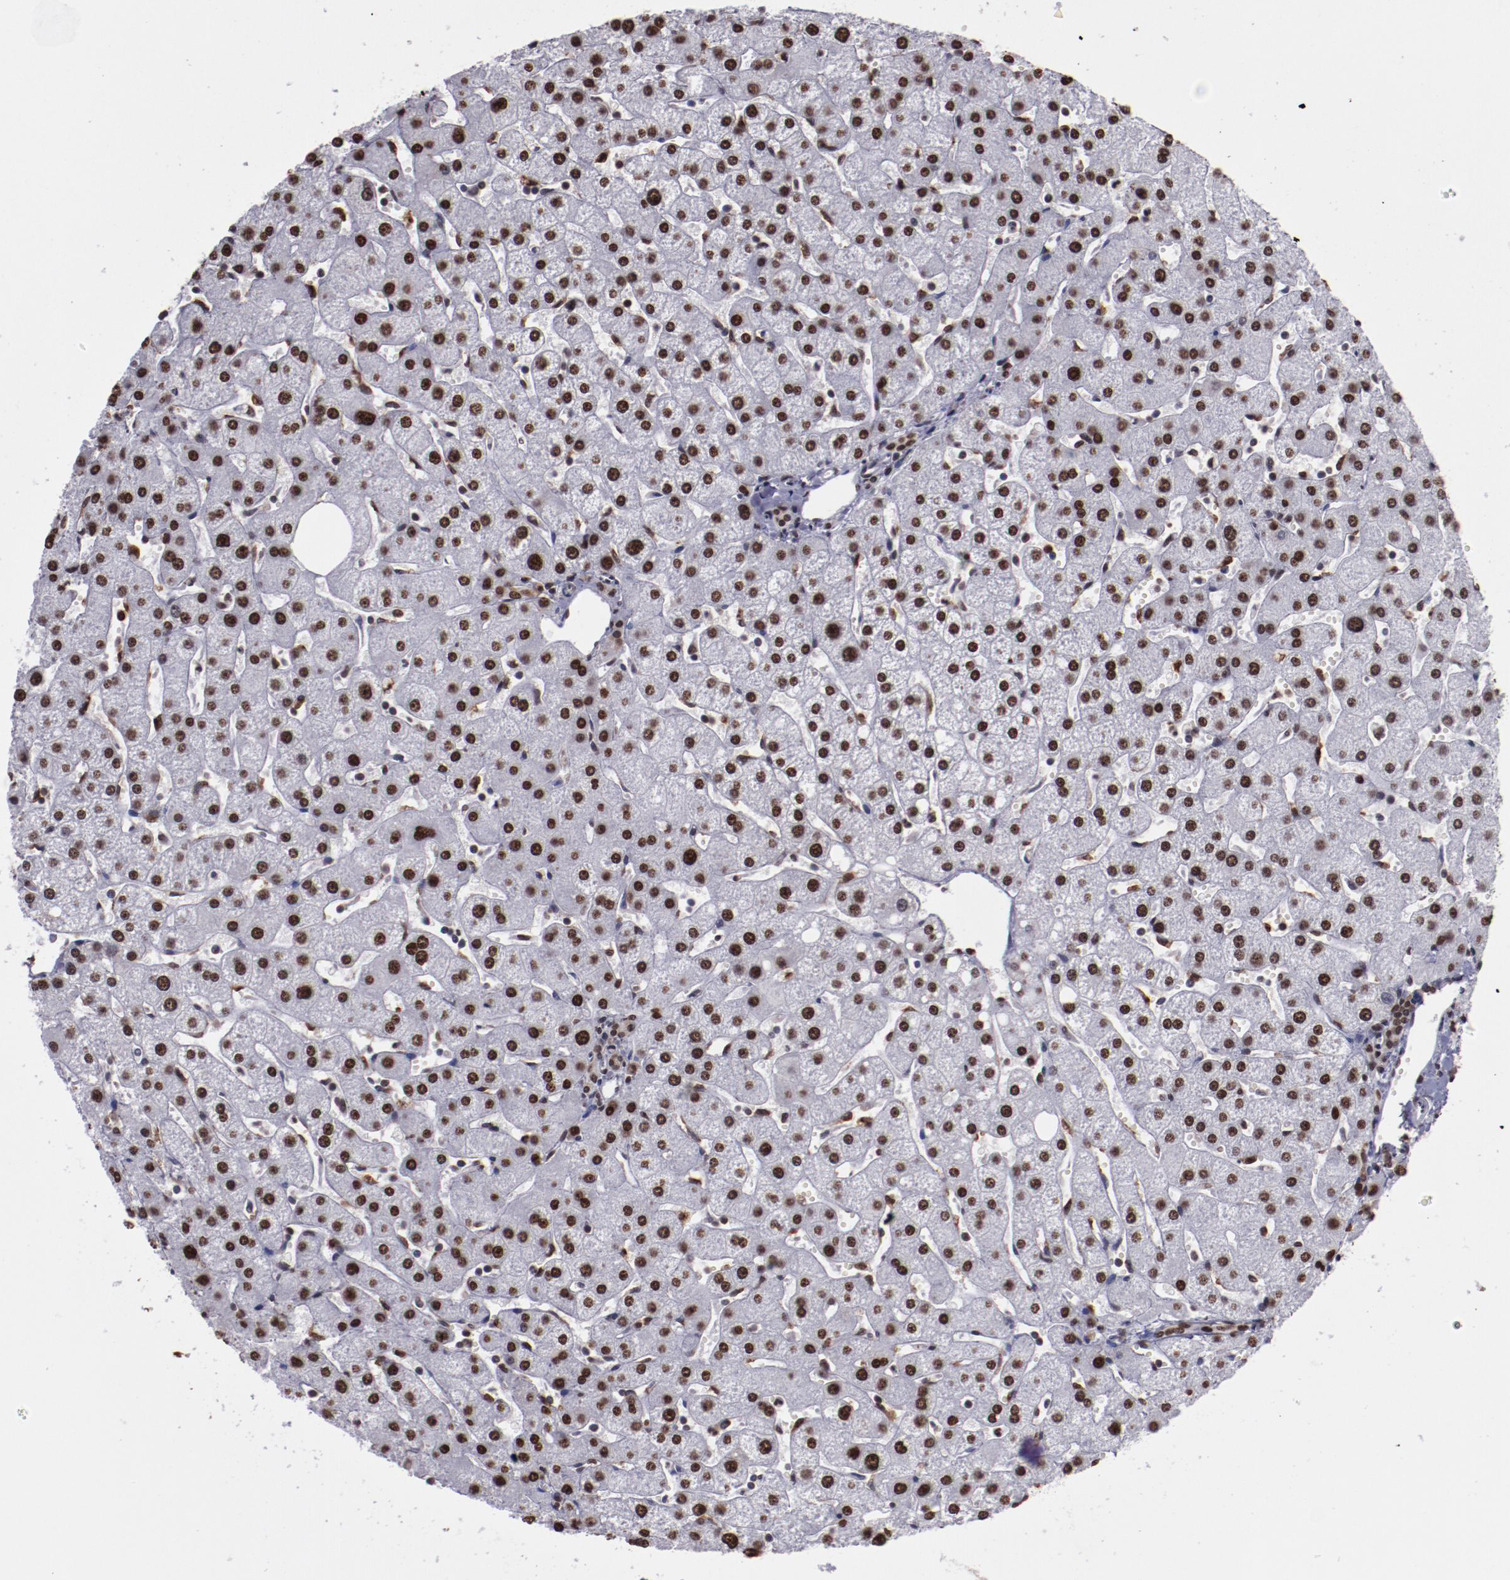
{"staining": {"intensity": "strong", "quantity": ">75%", "location": "nuclear"}, "tissue": "liver", "cell_type": "Cholangiocytes", "image_type": "normal", "snomed": [{"axis": "morphology", "description": "Normal tissue, NOS"}, {"axis": "topography", "description": "Liver"}], "caption": "This photomicrograph exhibits immunohistochemistry (IHC) staining of benign human liver, with high strong nuclear staining in approximately >75% of cholangiocytes.", "gene": "APEX1", "patient": {"sex": "male", "age": 67}}